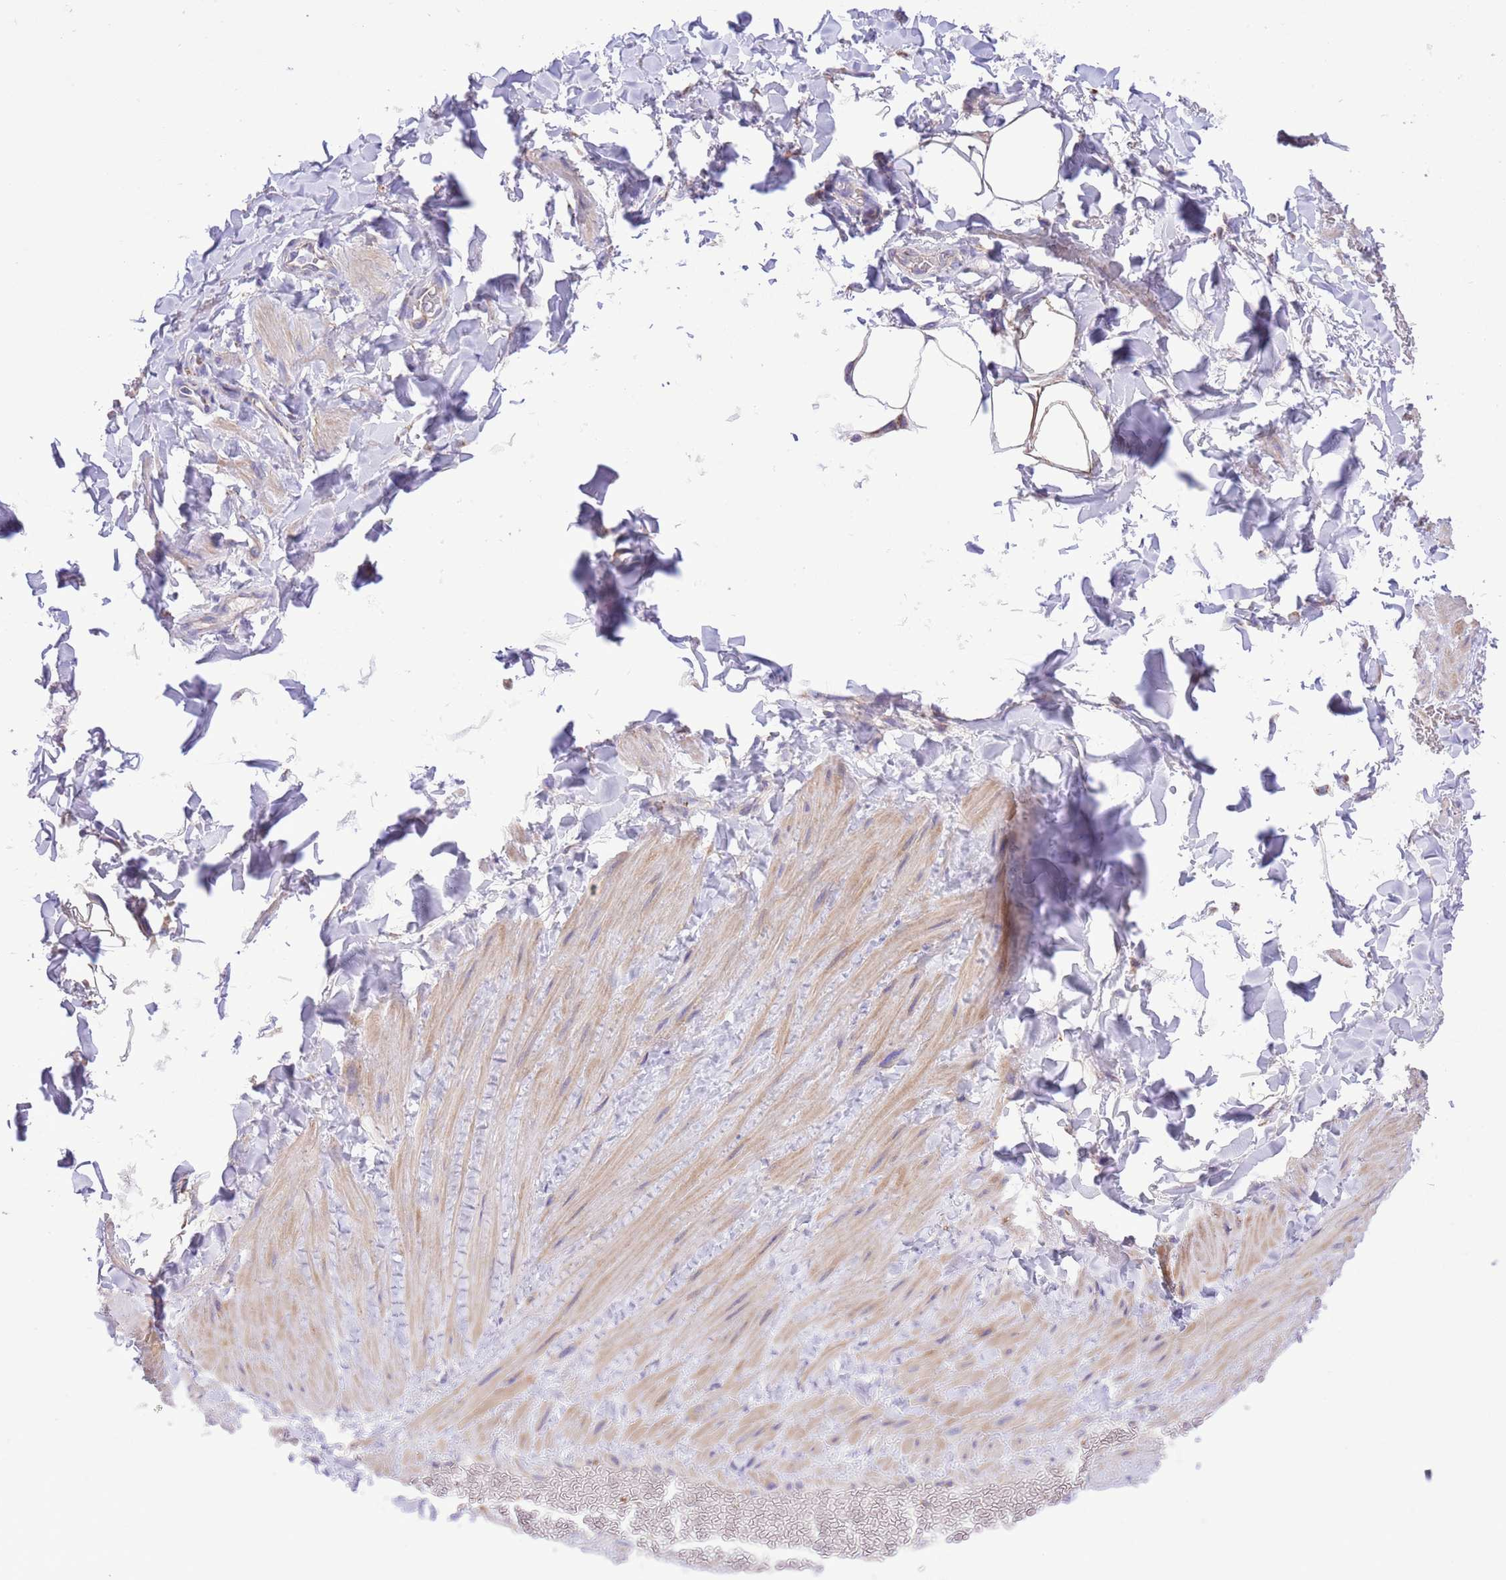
{"staining": {"intensity": "weak", "quantity": "<25%", "location": "cytoplasmic/membranous"}, "tissue": "adipose tissue", "cell_type": "Adipocytes", "image_type": "normal", "snomed": [{"axis": "morphology", "description": "Normal tissue, NOS"}, {"axis": "topography", "description": "Soft tissue"}, {"axis": "topography", "description": "Vascular tissue"}], "caption": "IHC micrograph of benign adipose tissue: adipose tissue stained with DAB (3,3'-diaminobenzidine) reveals no significant protein staining in adipocytes.", "gene": "SS18L2", "patient": {"sex": "male", "age": 54}}